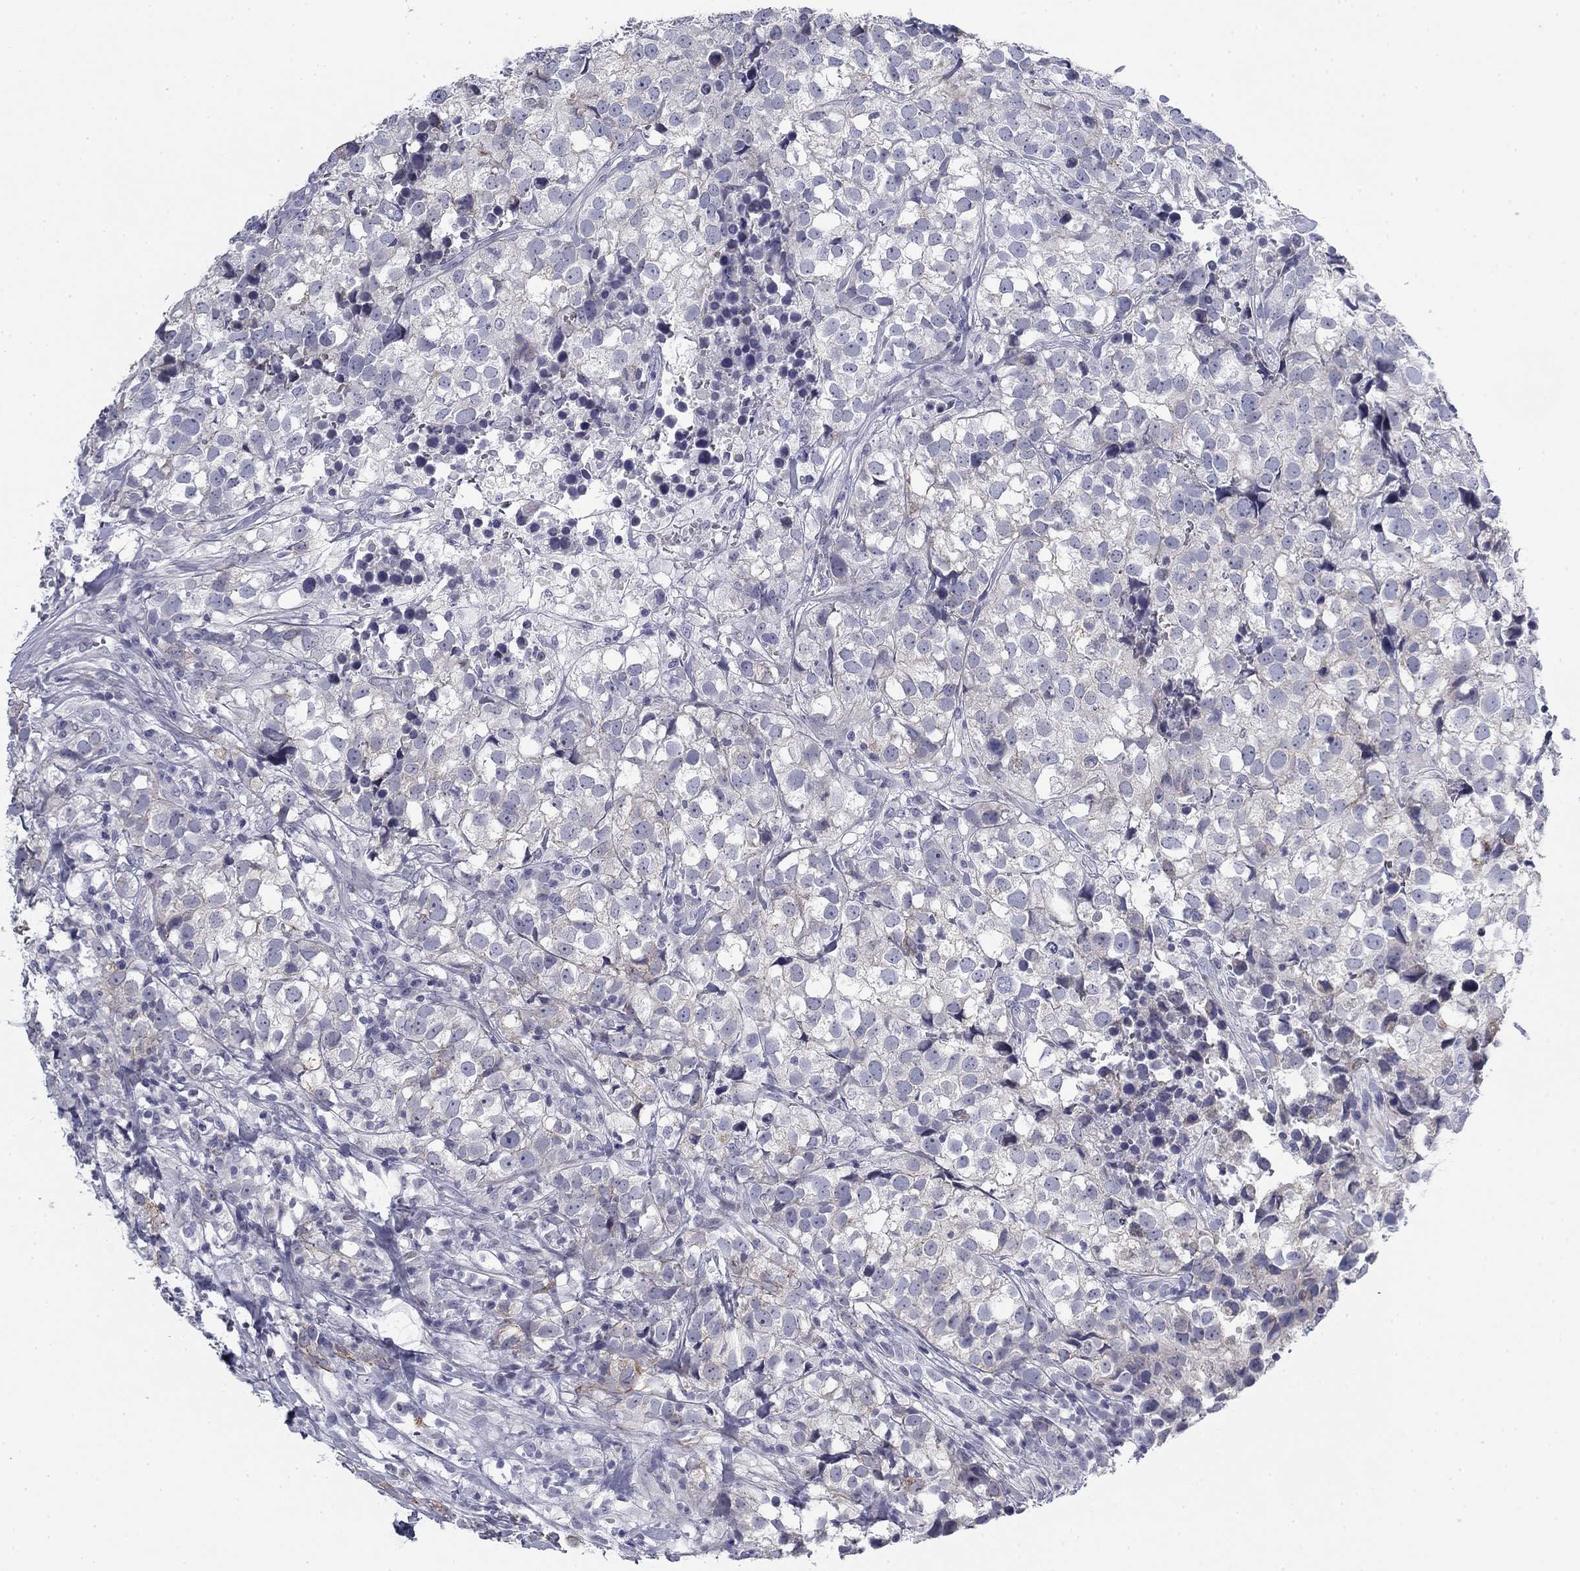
{"staining": {"intensity": "negative", "quantity": "none", "location": "none"}, "tissue": "breast cancer", "cell_type": "Tumor cells", "image_type": "cancer", "snomed": [{"axis": "morphology", "description": "Duct carcinoma"}, {"axis": "topography", "description": "Breast"}], "caption": "Human infiltrating ductal carcinoma (breast) stained for a protein using immunohistochemistry (IHC) exhibits no positivity in tumor cells.", "gene": "PRPH", "patient": {"sex": "female", "age": 30}}